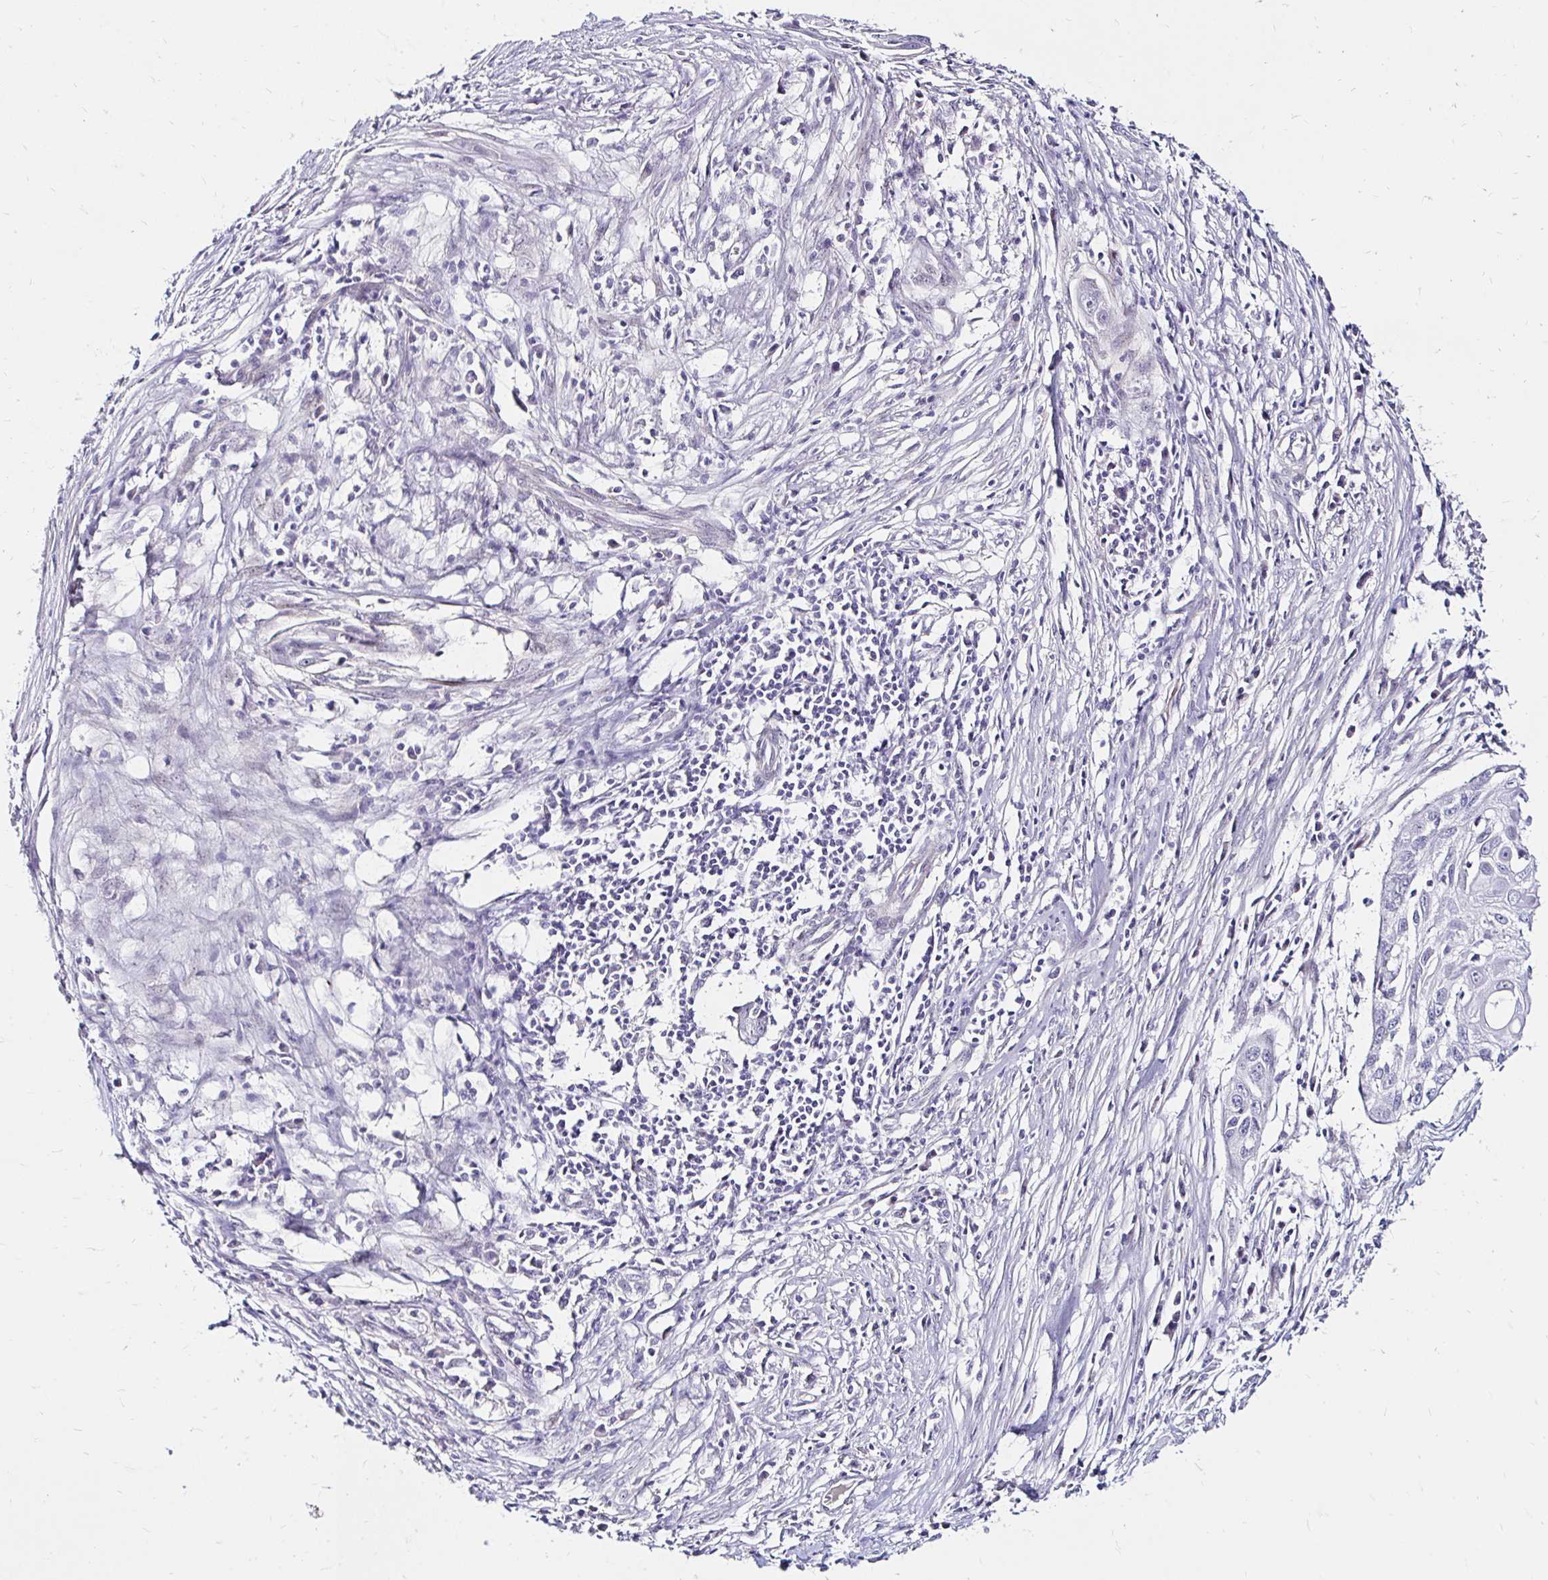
{"staining": {"intensity": "negative", "quantity": "none", "location": "none"}, "tissue": "skin cancer", "cell_type": "Tumor cells", "image_type": "cancer", "snomed": [{"axis": "morphology", "description": "Squamous cell carcinoma, NOS"}, {"axis": "topography", "description": "Skin"}, {"axis": "topography", "description": "Vulva"}], "caption": "A high-resolution histopathology image shows IHC staining of skin cancer, which demonstrates no significant positivity in tumor cells.", "gene": "GUCY1A1", "patient": {"sex": "female", "age": 83}}